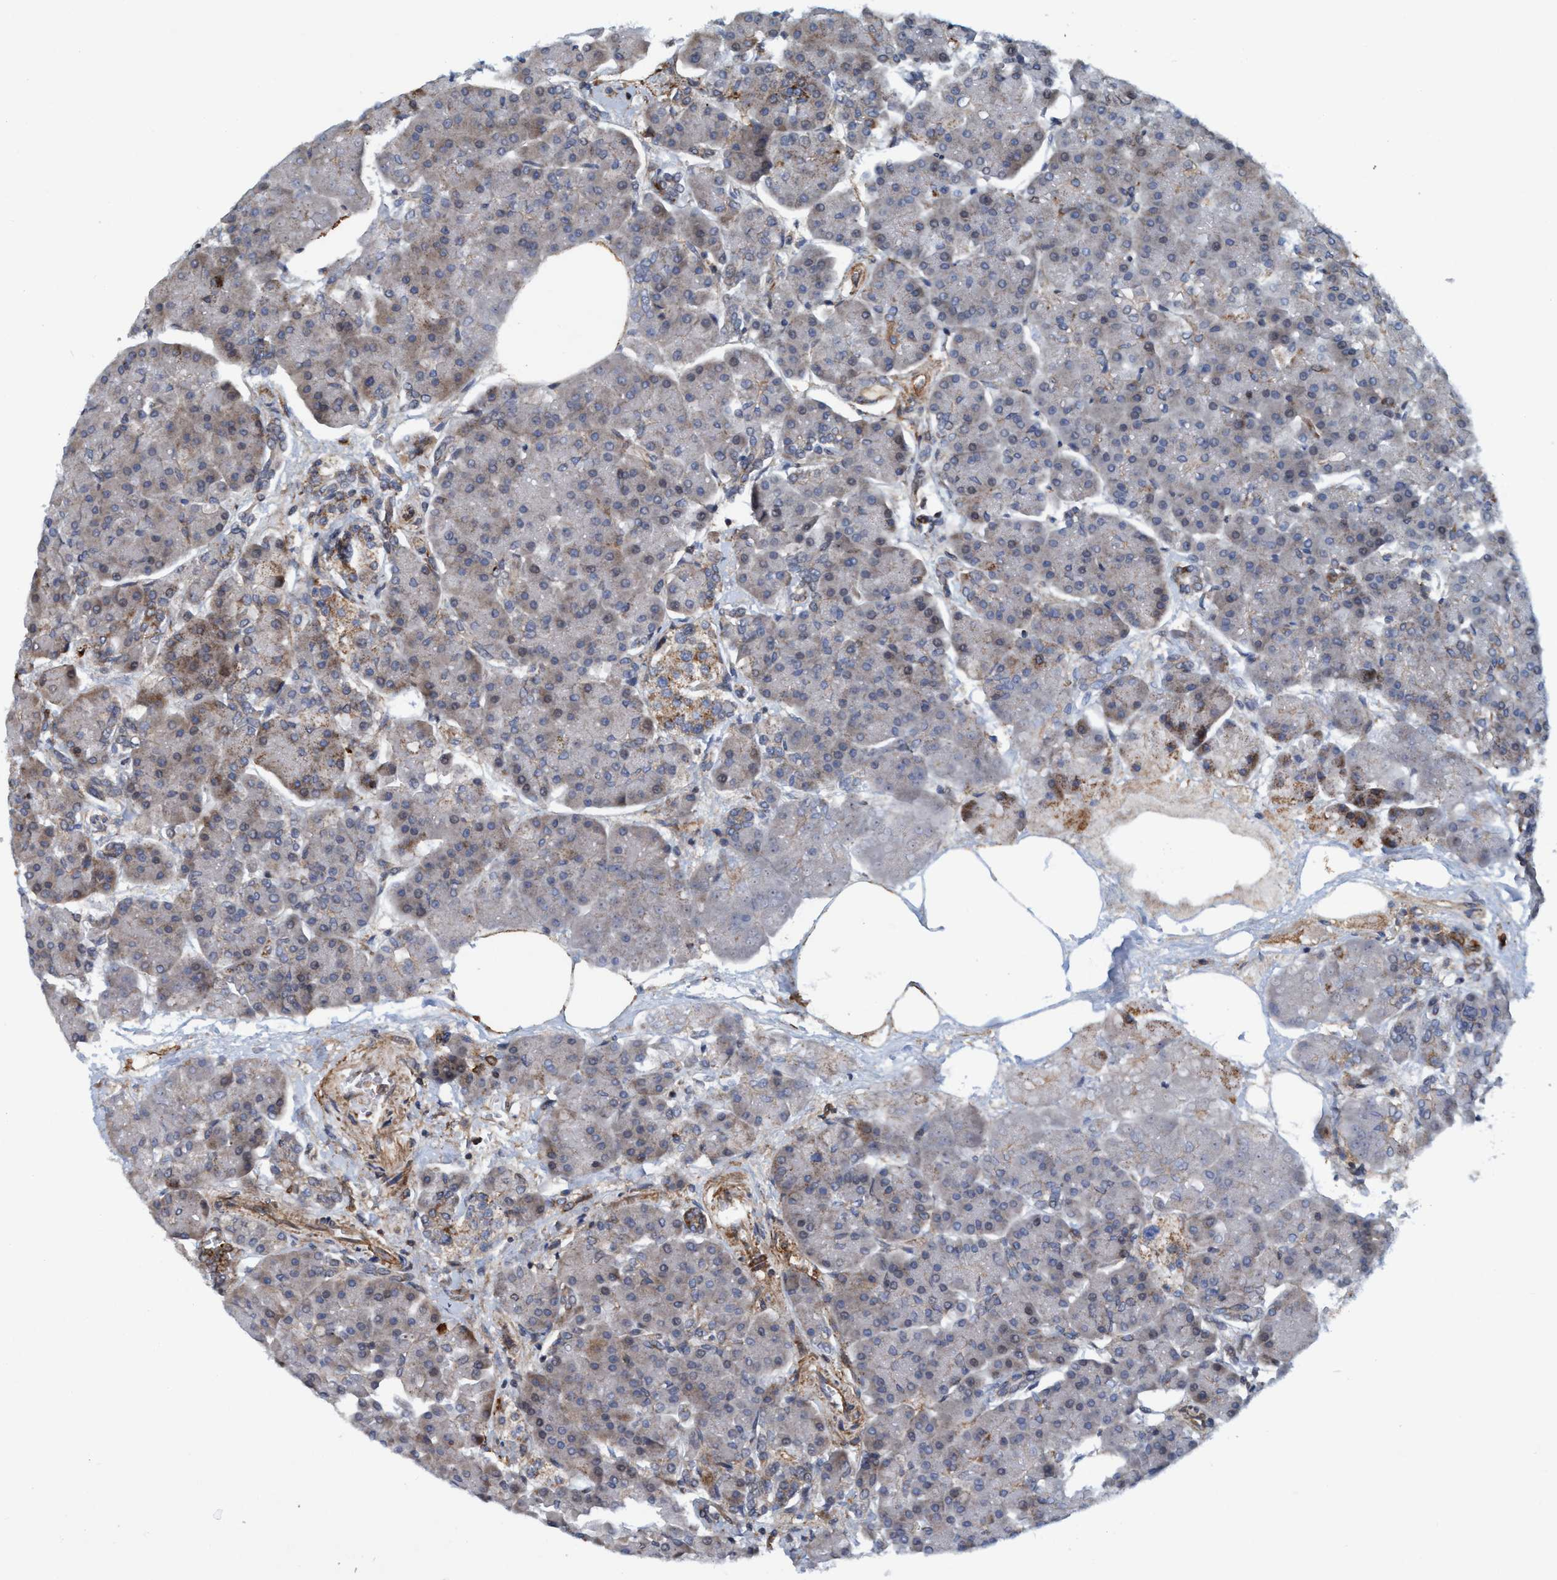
{"staining": {"intensity": "moderate", "quantity": "25%-75%", "location": "cytoplasmic/membranous"}, "tissue": "pancreas", "cell_type": "Exocrine glandular cells", "image_type": "normal", "snomed": [{"axis": "morphology", "description": "Normal tissue, NOS"}, {"axis": "topography", "description": "Pancreas"}], "caption": "Moderate cytoplasmic/membranous protein staining is identified in approximately 25%-75% of exocrine glandular cells in pancreas.", "gene": "SLC16A3", "patient": {"sex": "female", "age": 70}}